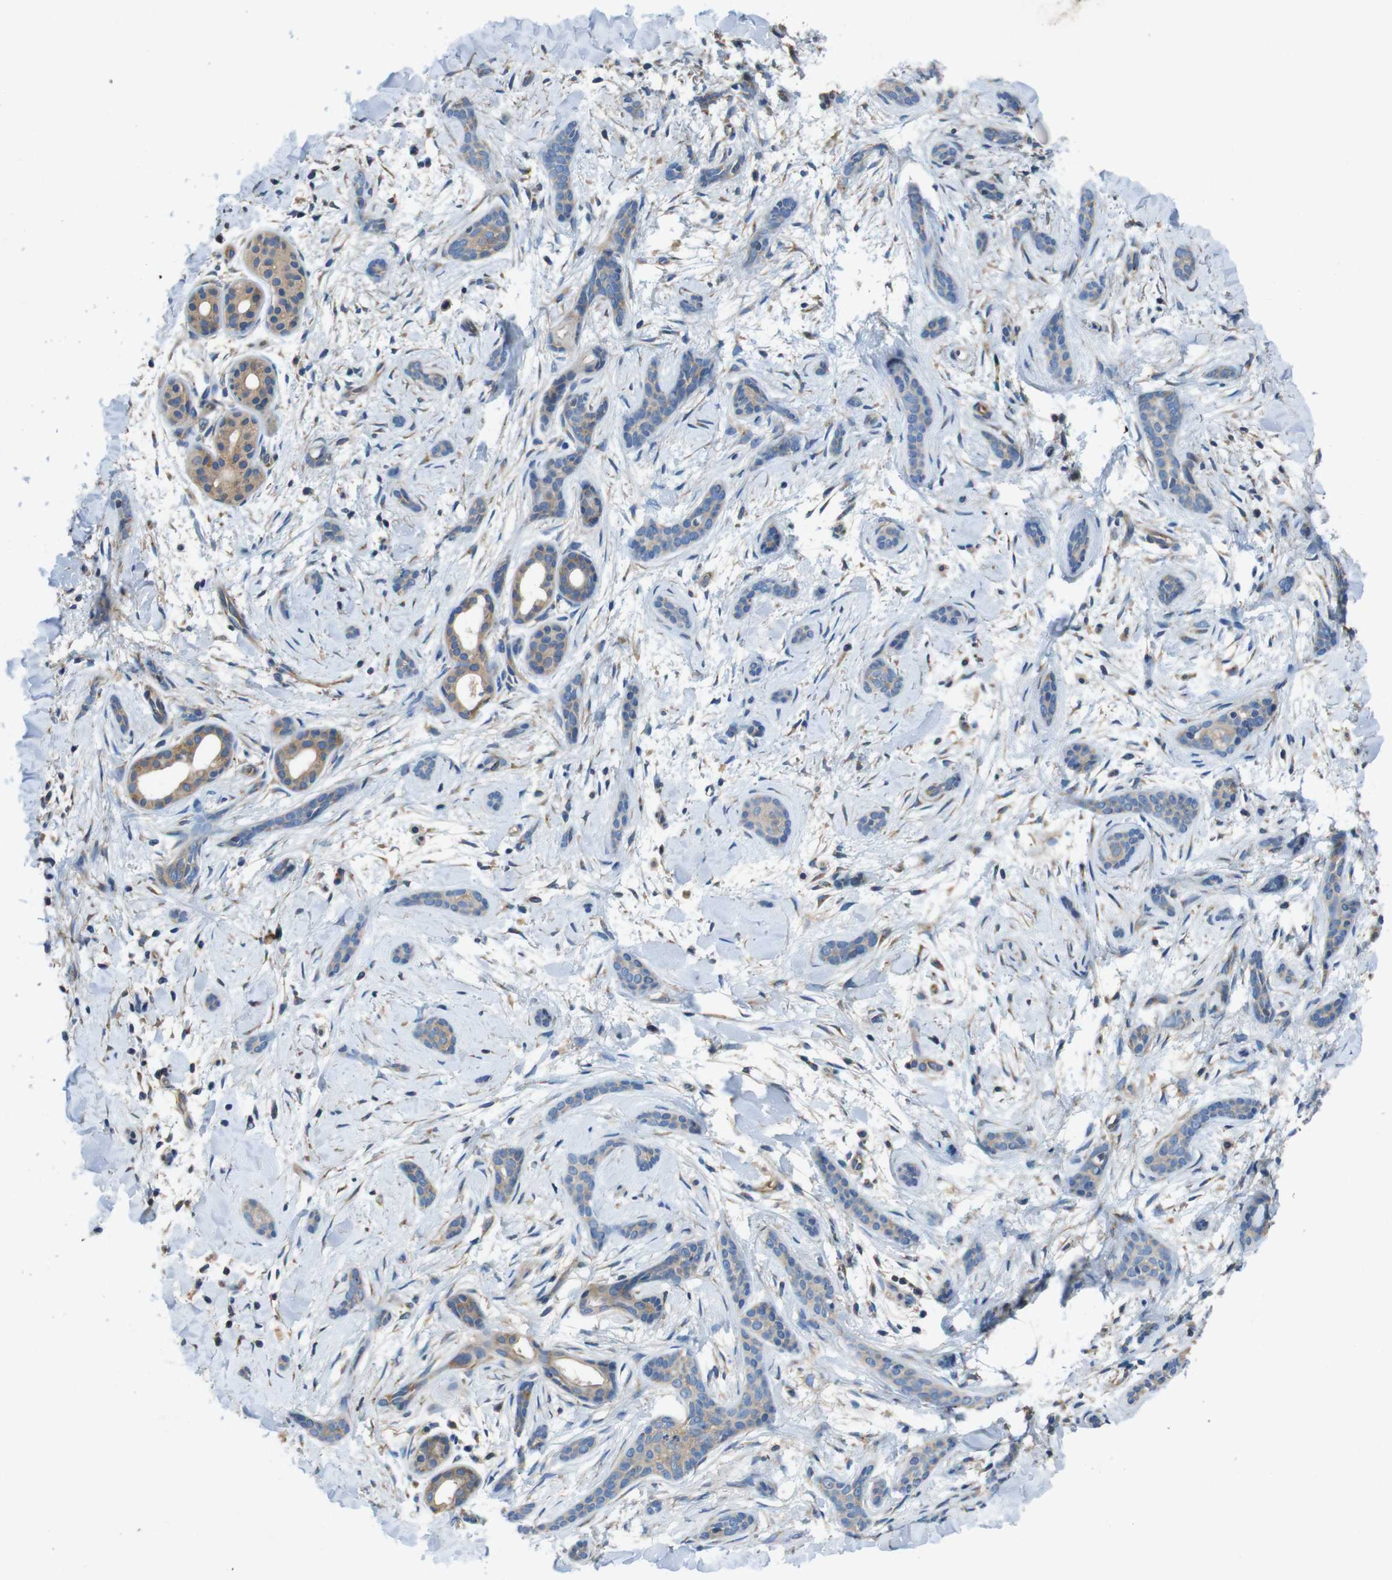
{"staining": {"intensity": "moderate", "quantity": "<25%", "location": "cytoplasmic/membranous"}, "tissue": "skin cancer", "cell_type": "Tumor cells", "image_type": "cancer", "snomed": [{"axis": "morphology", "description": "Basal cell carcinoma"}, {"axis": "morphology", "description": "Adnexal tumor, benign"}, {"axis": "topography", "description": "Skin"}], "caption": "A micrograph showing moderate cytoplasmic/membranous positivity in about <25% of tumor cells in benign adnexal tumor (skin), as visualized by brown immunohistochemical staining.", "gene": "DCTN1", "patient": {"sex": "female", "age": 42}}